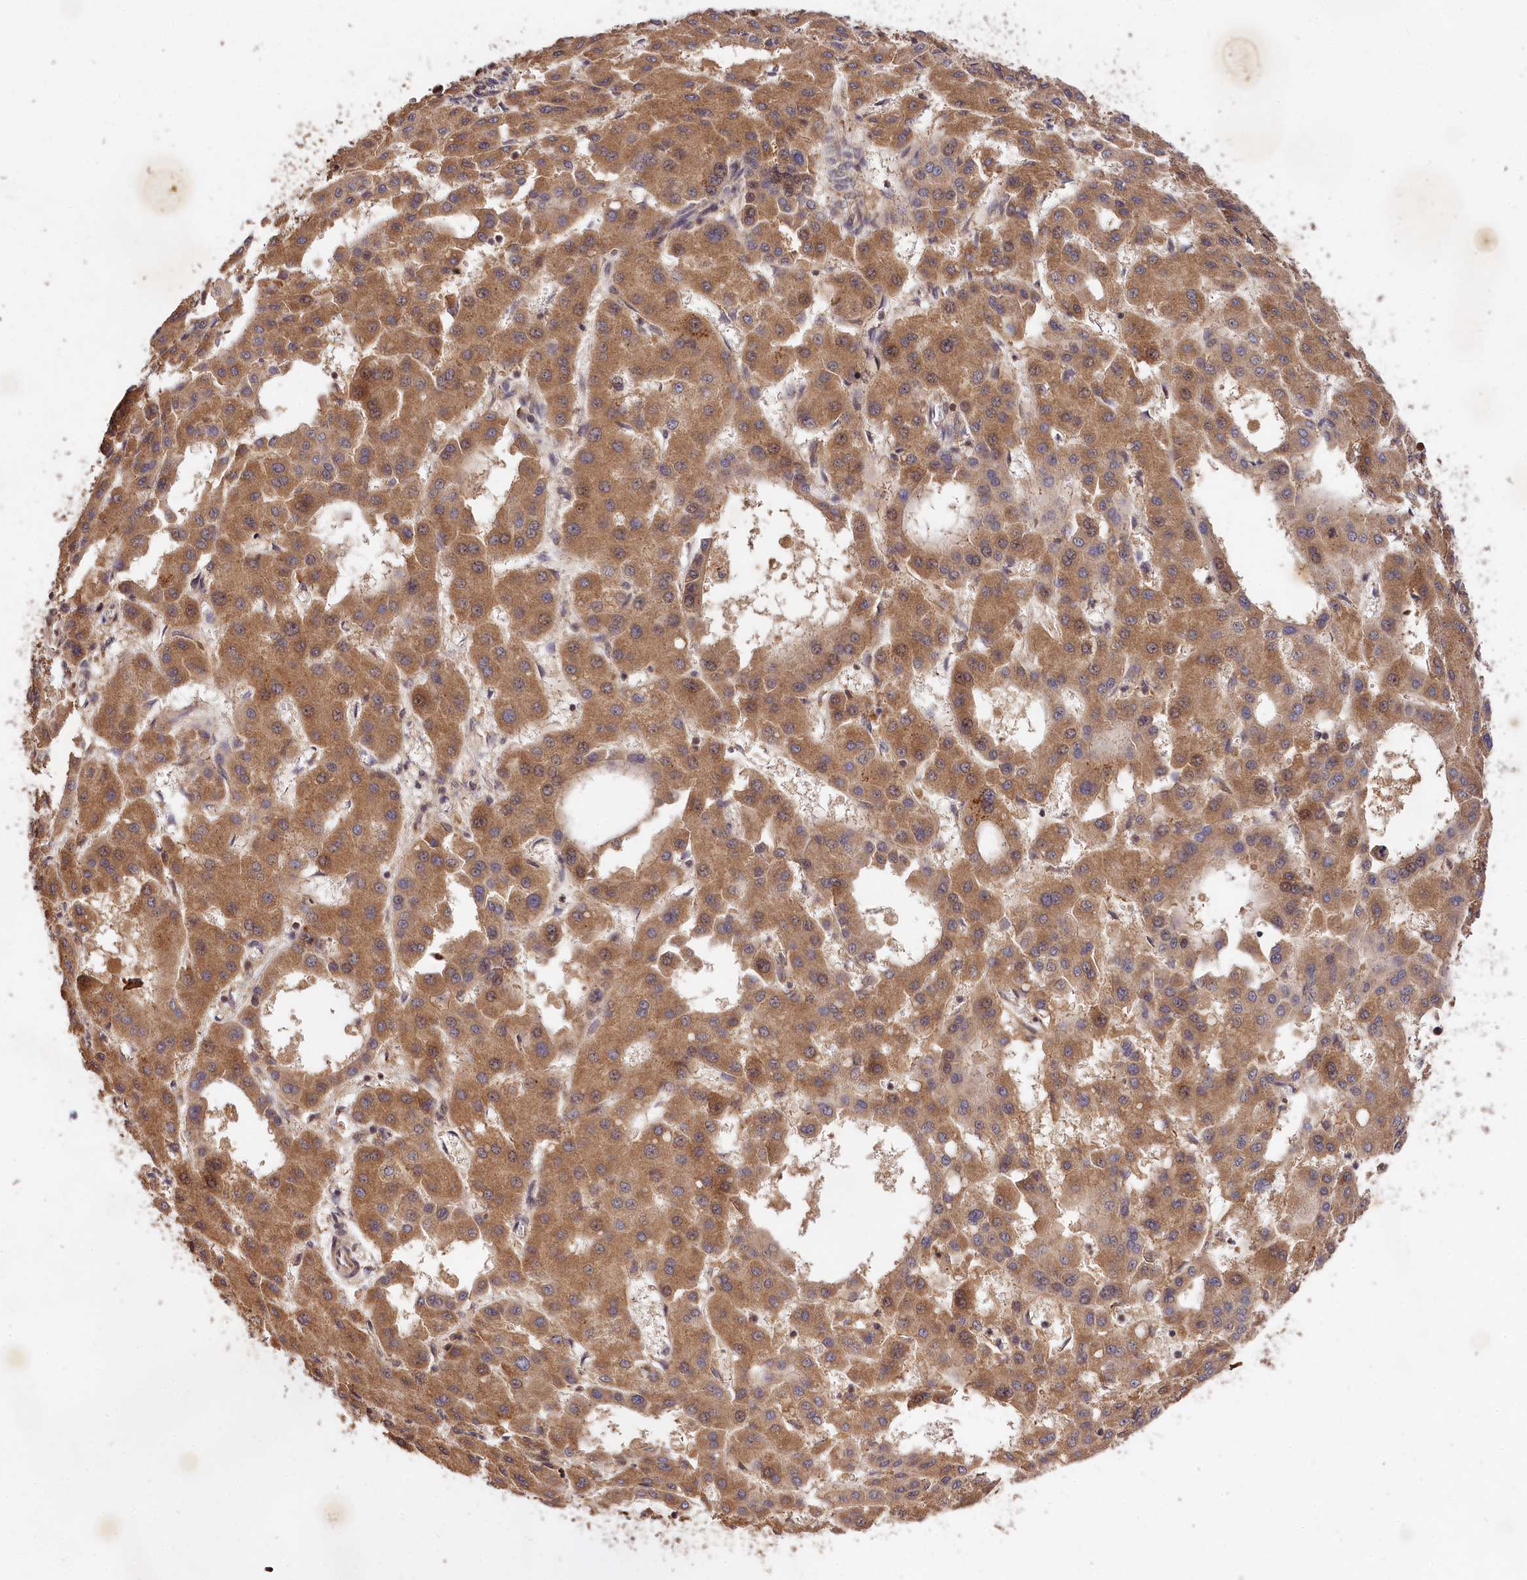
{"staining": {"intensity": "moderate", "quantity": ">75%", "location": "cytoplasmic/membranous"}, "tissue": "liver cancer", "cell_type": "Tumor cells", "image_type": "cancer", "snomed": [{"axis": "morphology", "description": "Carcinoma, Hepatocellular, NOS"}, {"axis": "topography", "description": "Liver"}], "caption": "DAB immunohistochemical staining of human liver cancer reveals moderate cytoplasmic/membranous protein positivity in approximately >75% of tumor cells.", "gene": "MCF2L2", "patient": {"sex": "male", "age": 47}}